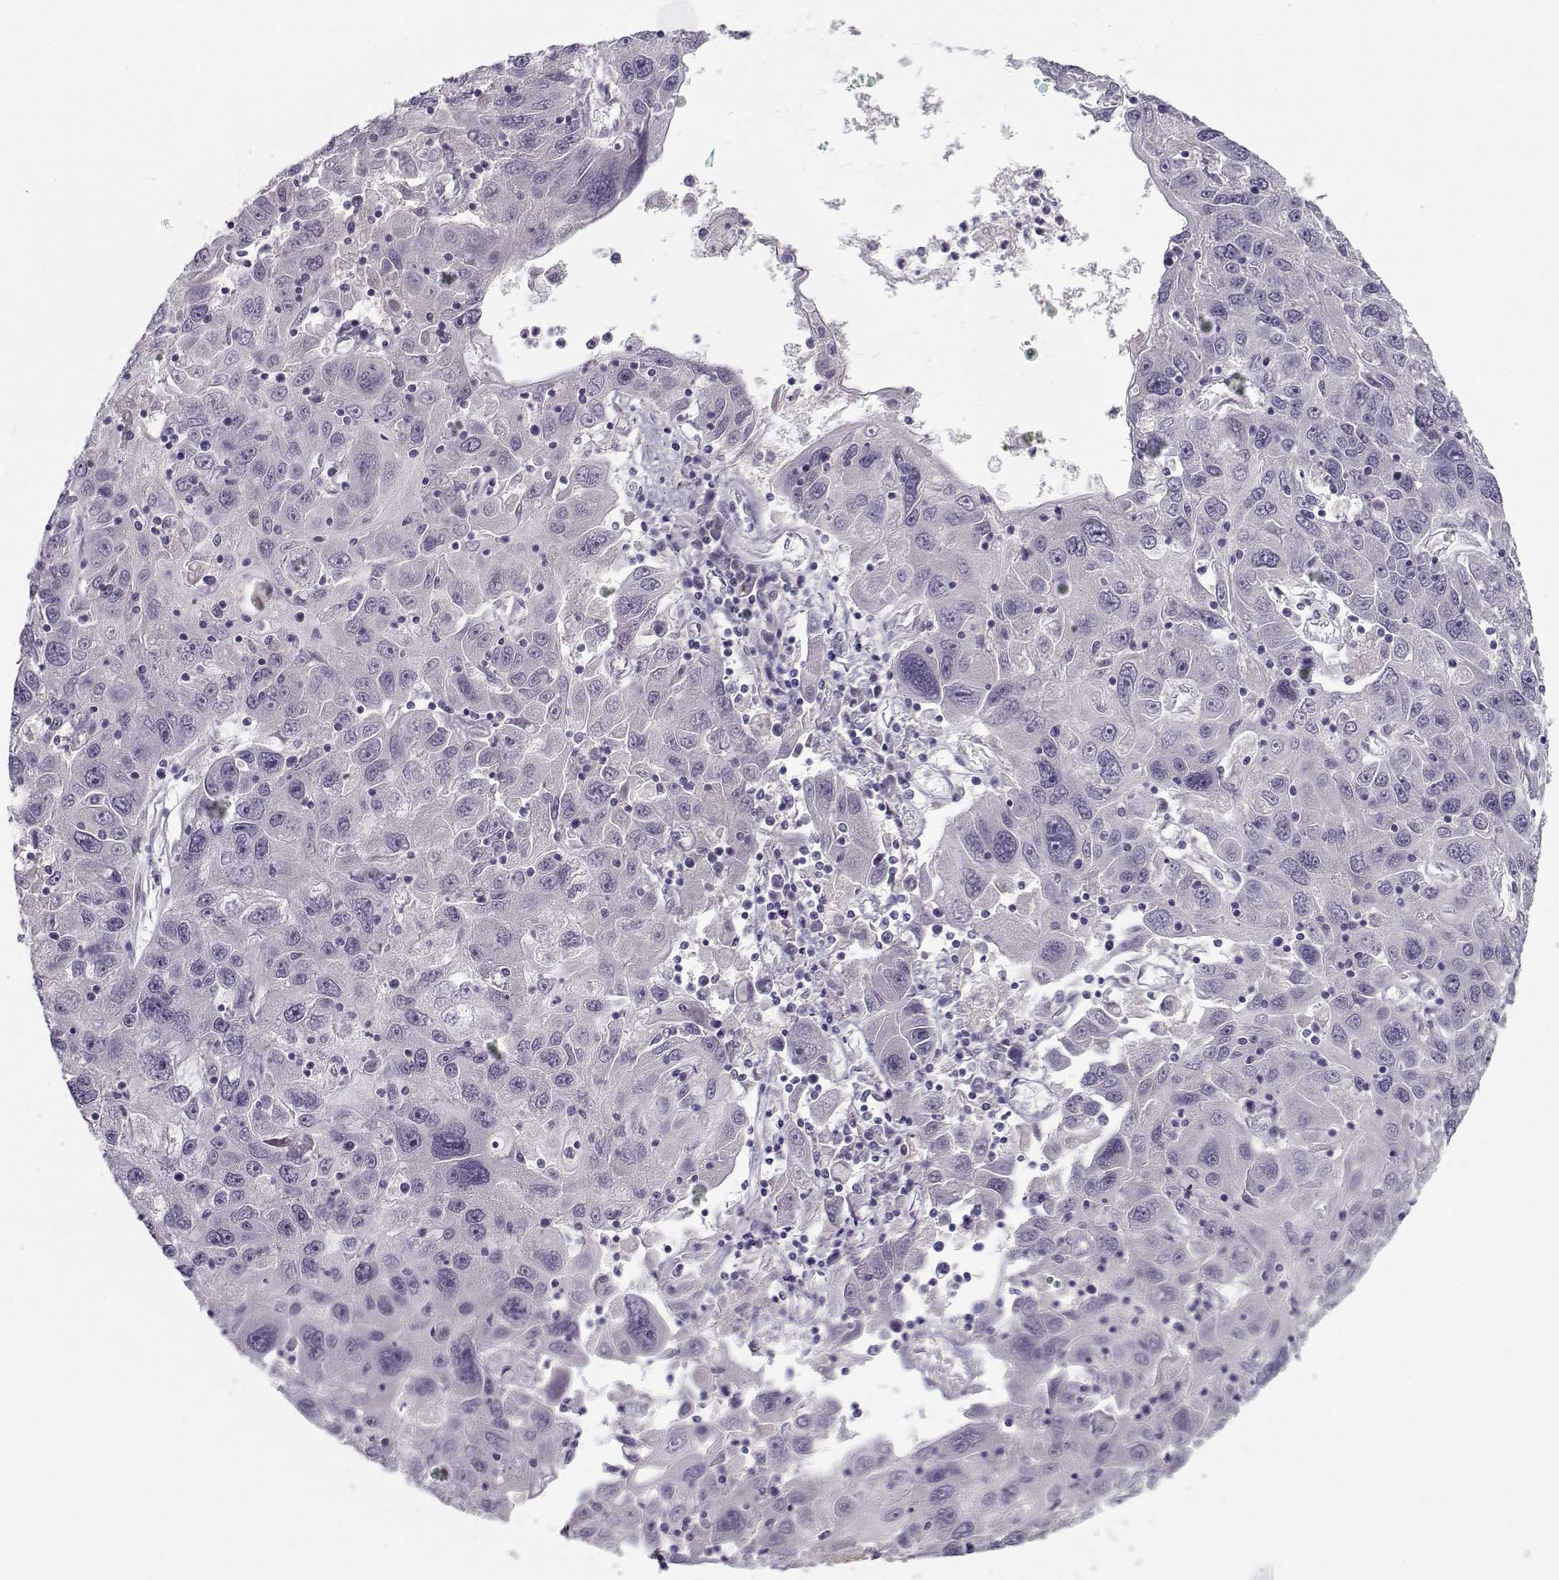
{"staining": {"intensity": "negative", "quantity": "none", "location": "none"}, "tissue": "stomach cancer", "cell_type": "Tumor cells", "image_type": "cancer", "snomed": [{"axis": "morphology", "description": "Adenocarcinoma, NOS"}, {"axis": "topography", "description": "Stomach"}], "caption": "The micrograph shows no staining of tumor cells in stomach cancer.", "gene": "C16orf86", "patient": {"sex": "male", "age": 56}}